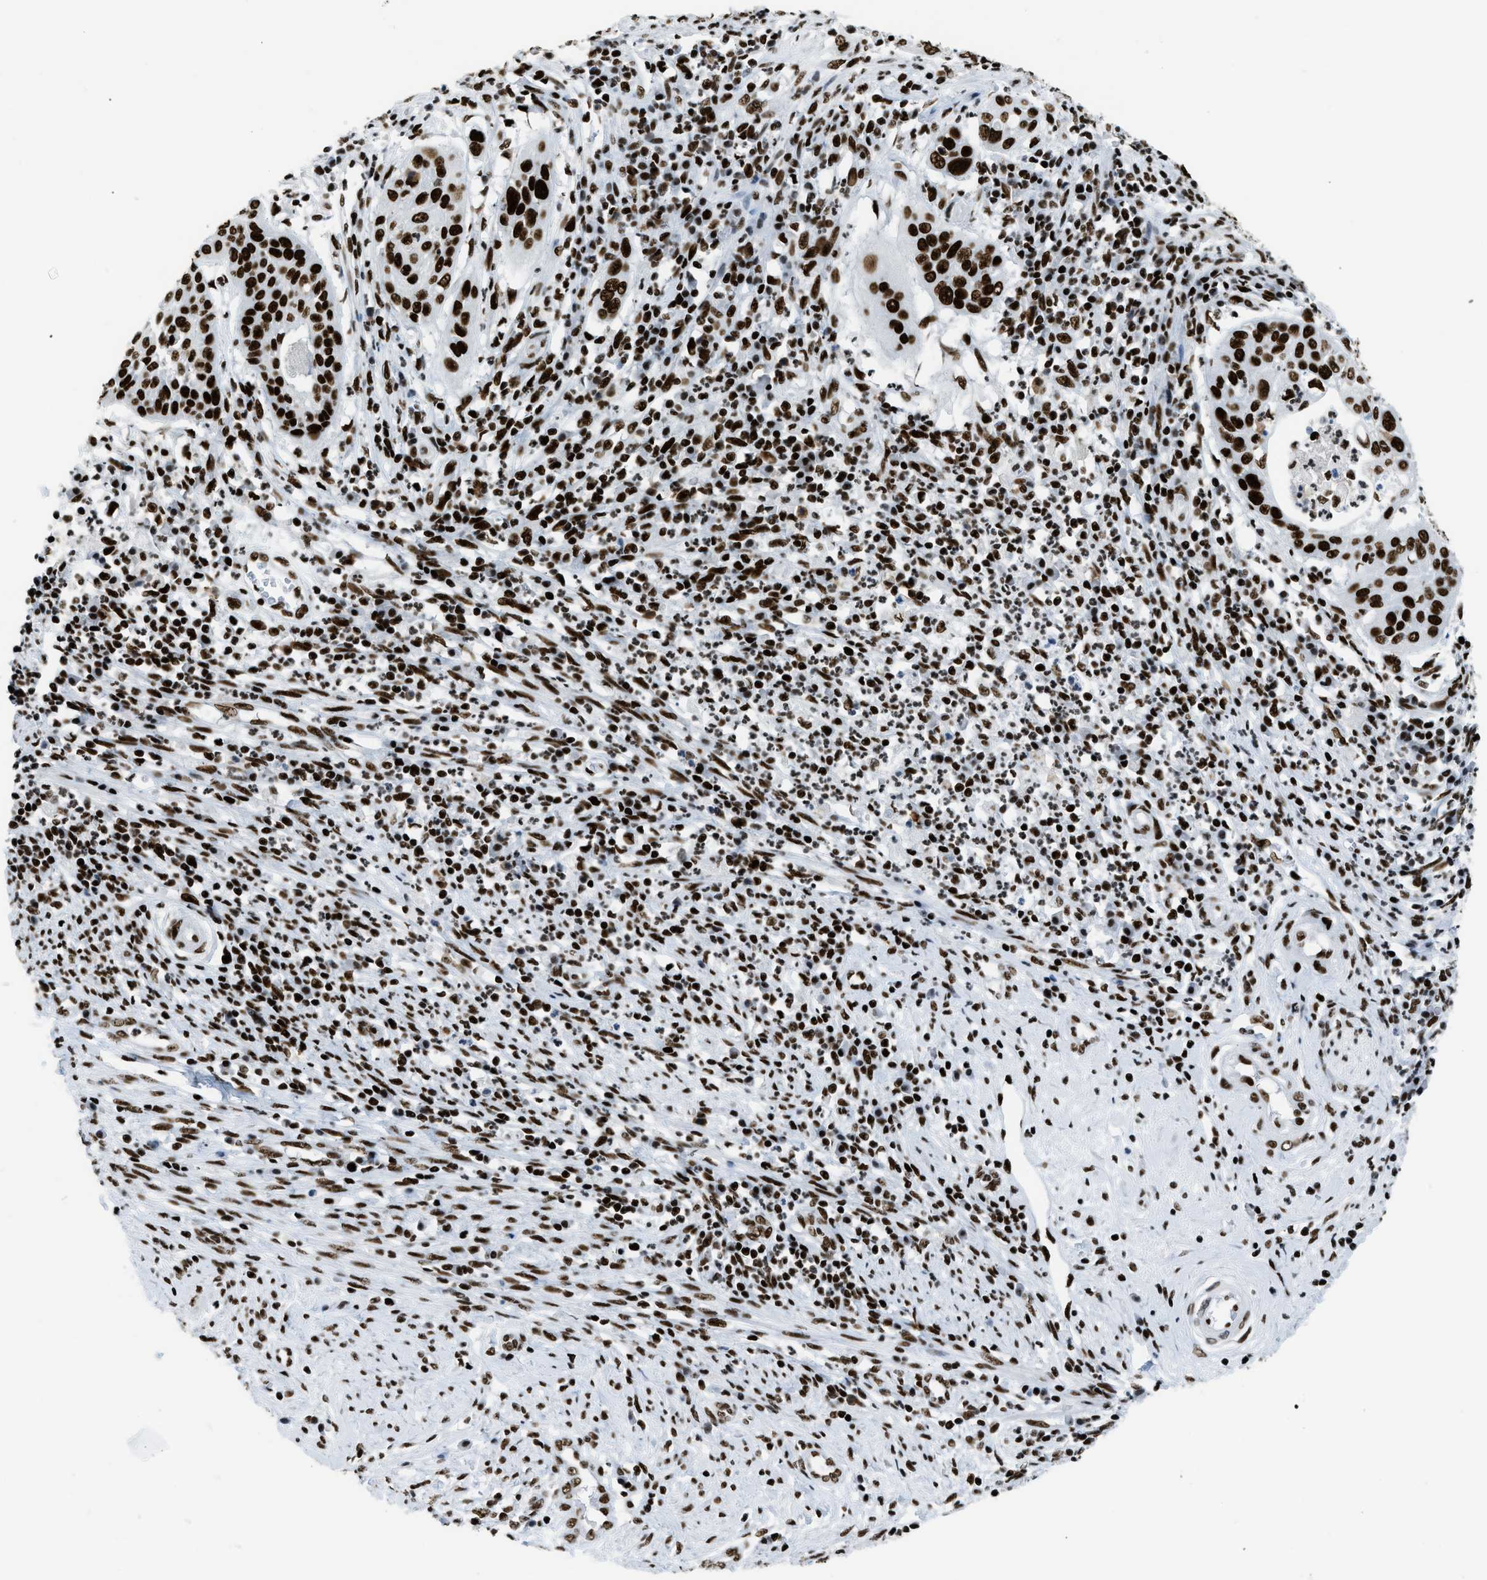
{"staining": {"intensity": "strong", "quantity": ">75%", "location": "nuclear"}, "tissue": "cervical cancer", "cell_type": "Tumor cells", "image_type": "cancer", "snomed": [{"axis": "morphology", "description": "Normal tissue, NOS"}, {"axis": "morphology", "description": "Squamous cell carcinoma, NOS"}, {"axis": "topography", "description": "Cervix"}], "caption": "IHC of human cervical cancer reveals high levels of strong nuclear positivity in about >75% of tumor cells.", "gene": "PIF1", "patient": {"sex": "female", "age": 39}}